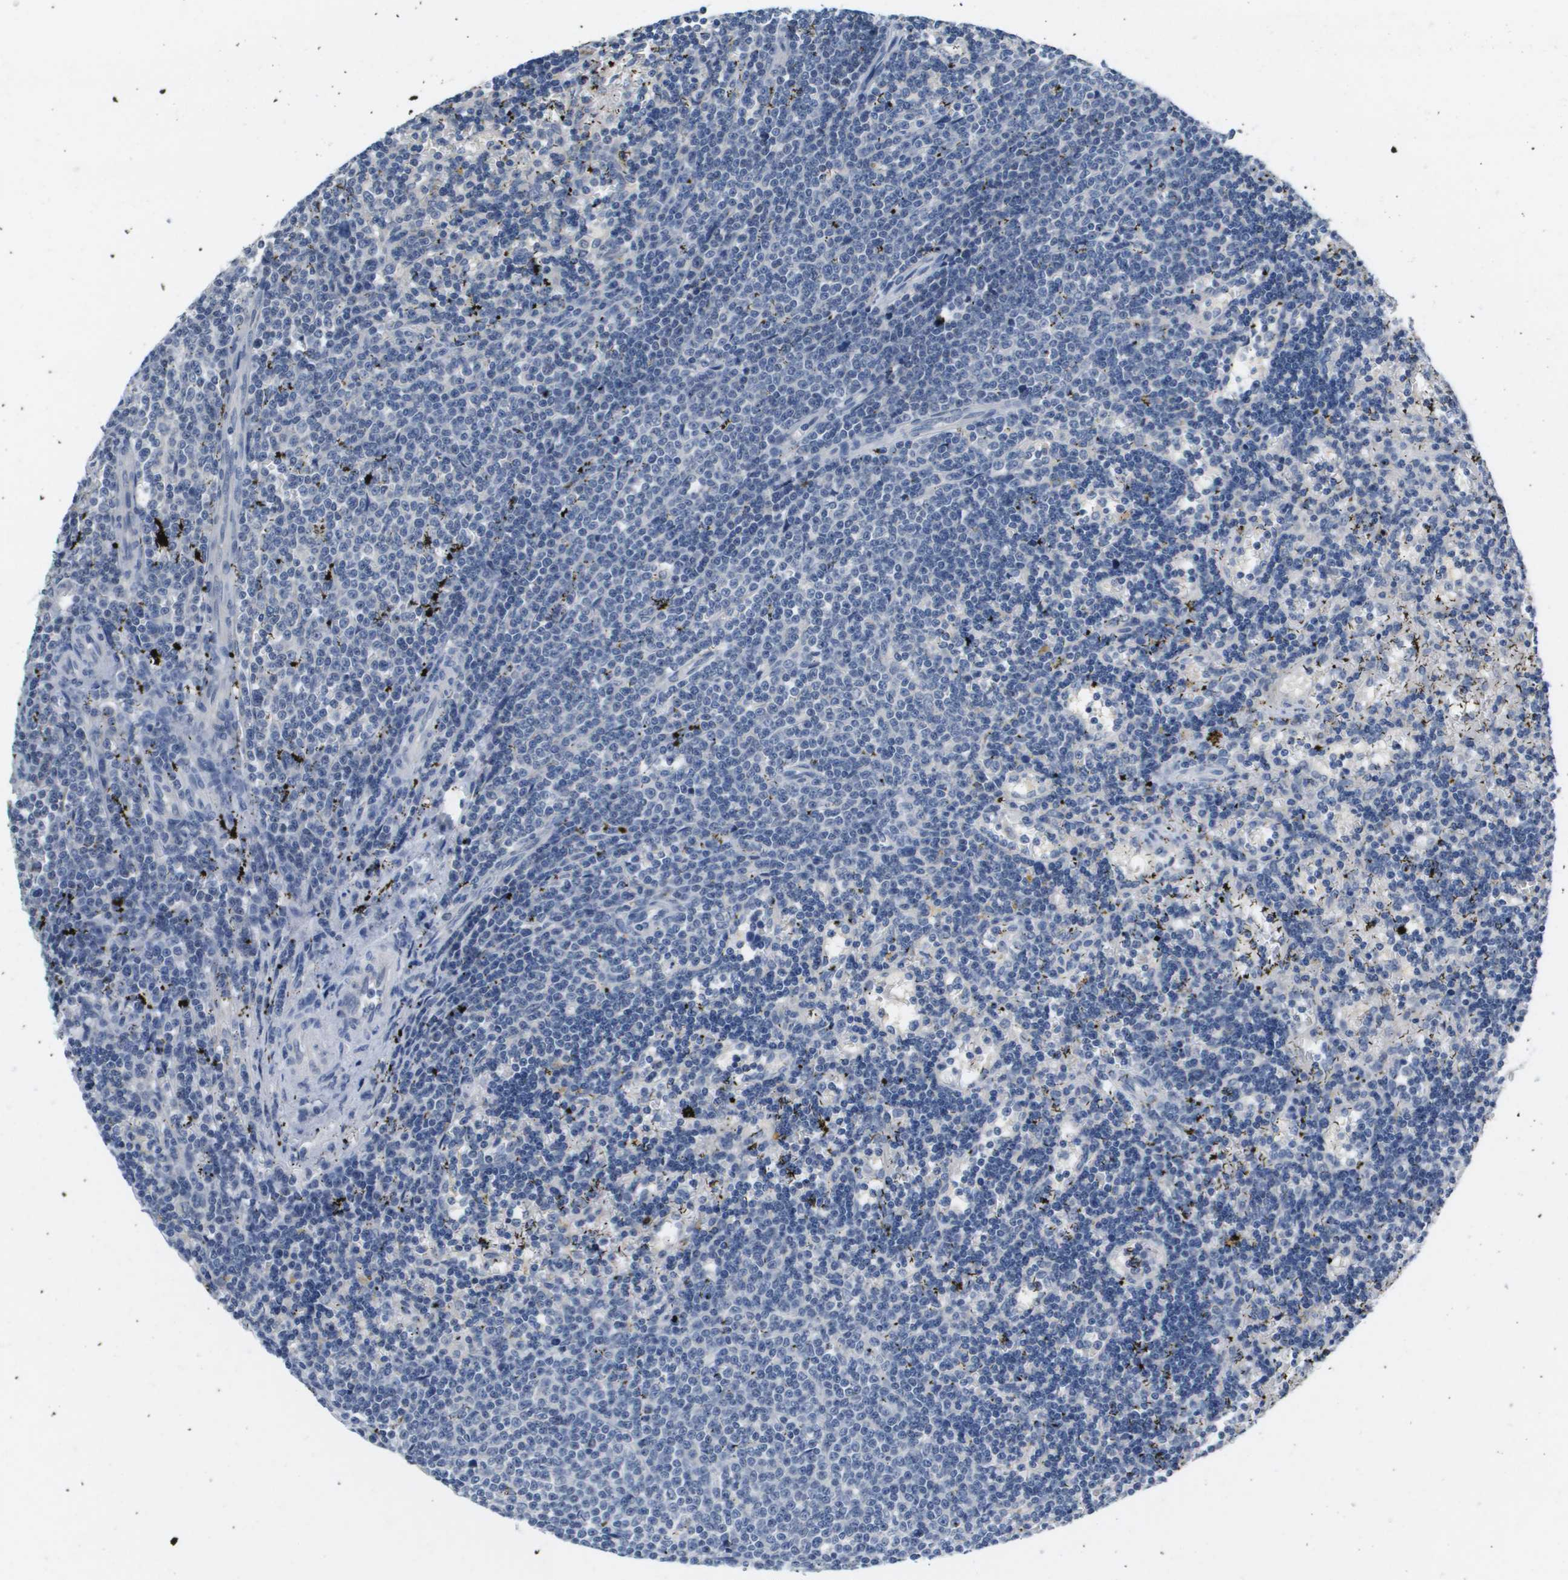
{"staining": {"intensity": "negative", "quantity": "none", "location": "none"}, "tissue": "lymphoma", "cell_type": "Tumor cells", "image_type": "cancer", "snomed": [{"axis": "morphology", "description": "Malignant lymphoma, non-Hodgkin's type, Low grade"}, {"axis": "topography", "description": "Spleen"}], "caption": "An IHC photomicrograph of low-grade malignant lymphoma, non-Hodgkin's type is shown. There is no staining in tumor cells of low-grade malignant lymphoma, non-Hodgkin's type.", "gene": "CAPN11", "patient": {"sex": "male", "age": 60}}